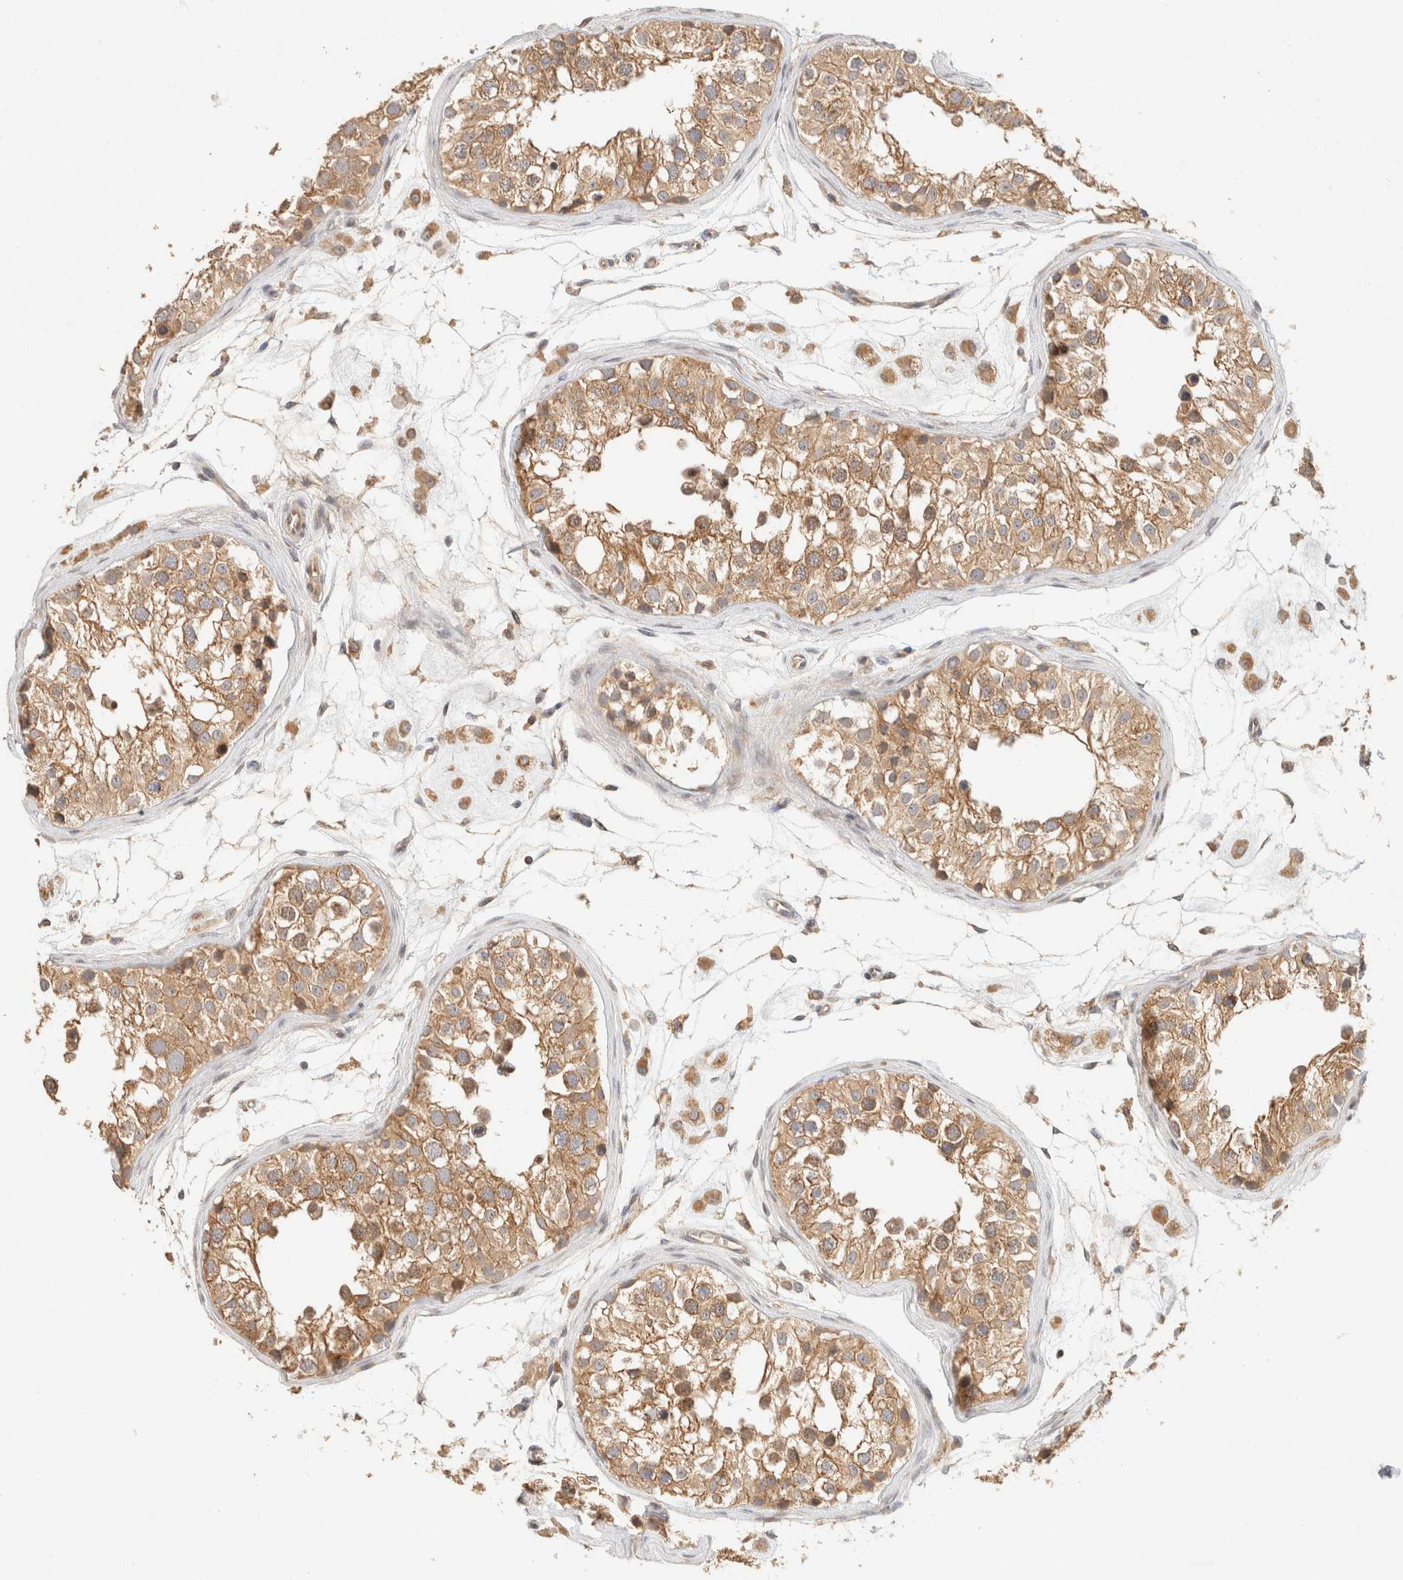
{"staining": {"intensity": "moderate", "quantity": ">75%", "location": "cytoplasmic/membranous"}, "tissue": "testis", "cell_type": "Cells in seminiferous ducts", "image_type": "normal", "snomed": [{"axis": "morphology", "description": "Normal tissue, NOS"}, {"axis": "morphology", "description": "Adenocarcinoma, metastatic, NOS"}, {"axis": "topography", "description": "Testis"}], "caption": "Immunohistochemistry (IHC) of benign testis exhibits medium levels of moderate cytoplasmic/membranous positivity in approximately >75% of cells in seminiferous ducts. Immunohistochemistry (IHC) stains the protein in brown and the nuclei are stained blue.", "gene": "TACC1", "patient": {"sex": "male", "age": 26}}